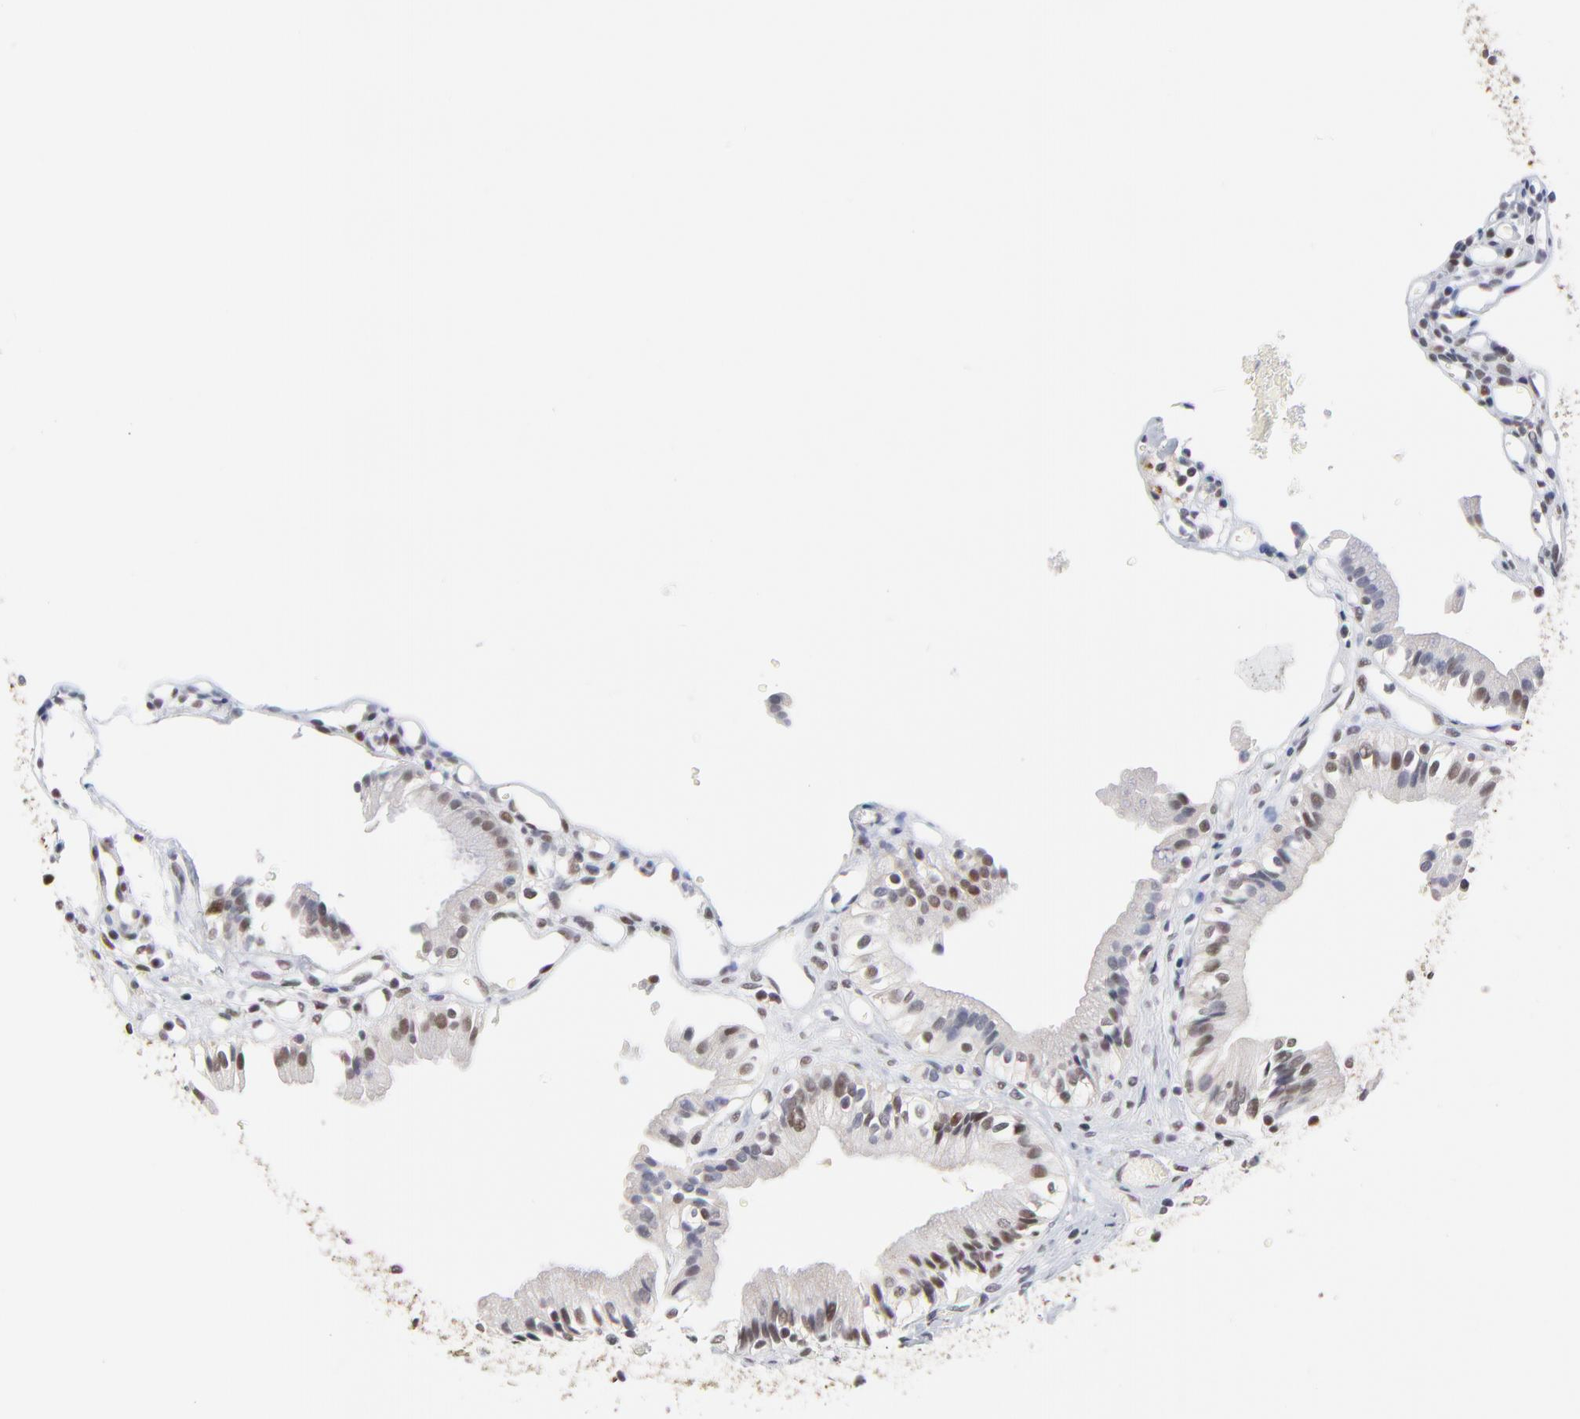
{"staining": {"intensity": "moderate", "quantity": "25%-75%", "location": "nuclear"}, "tissue": "gallbladder", "cell_type": "Glandular cells", "image_type": "normal", "snomed": [{"axis": "morphology", "description": "Normal tissue, NOS"}, {"axis": "topography", "description": "Gallbladder"}], "caption": "DAB immunohistochemical staining of unremarkable gallbladder exhibits moderate nuclear protein positivity in approximately 25%-75% of glandular cells. Nuclei are stained in blue.", "gene": "OGFOD1", "patient": {"sex": "male", "age": 65}}